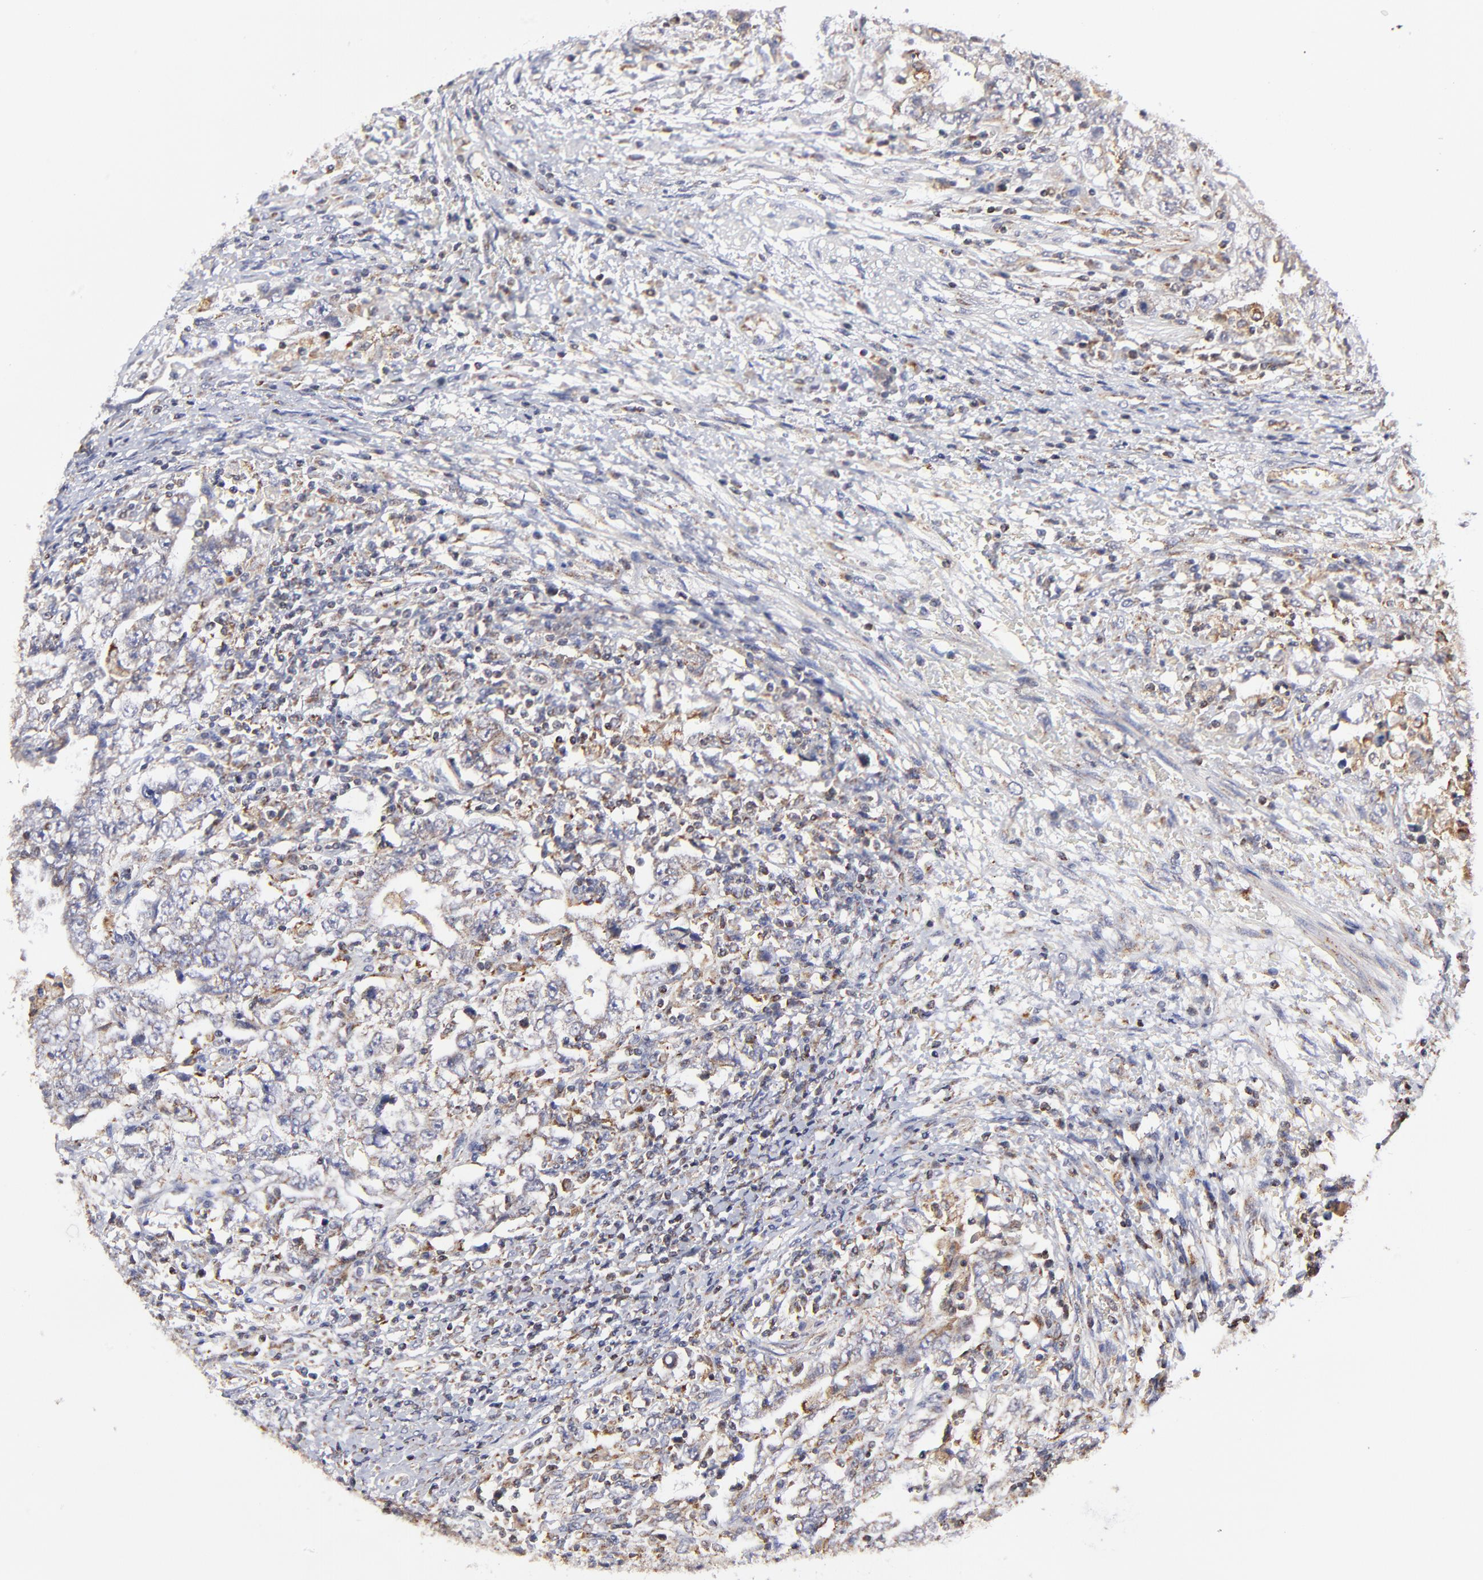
{"staining": {"intensity": "negative", "quantity": "none", "location": "none"}, "tissue": "testis cancer", "cell_type": "Tumor cells", "image_type": "cancer", "snomed": [{"axis": "morphology", "description": "Carcinoma, Embryonal, NOS"}, {"axis": "topography", "description": "Testis"}], "caption": "Tumor cells are negative for protein expression in human testis cancer.", "gene": "MAP2K7", "patient": {"sex": "male", "age": 26}}